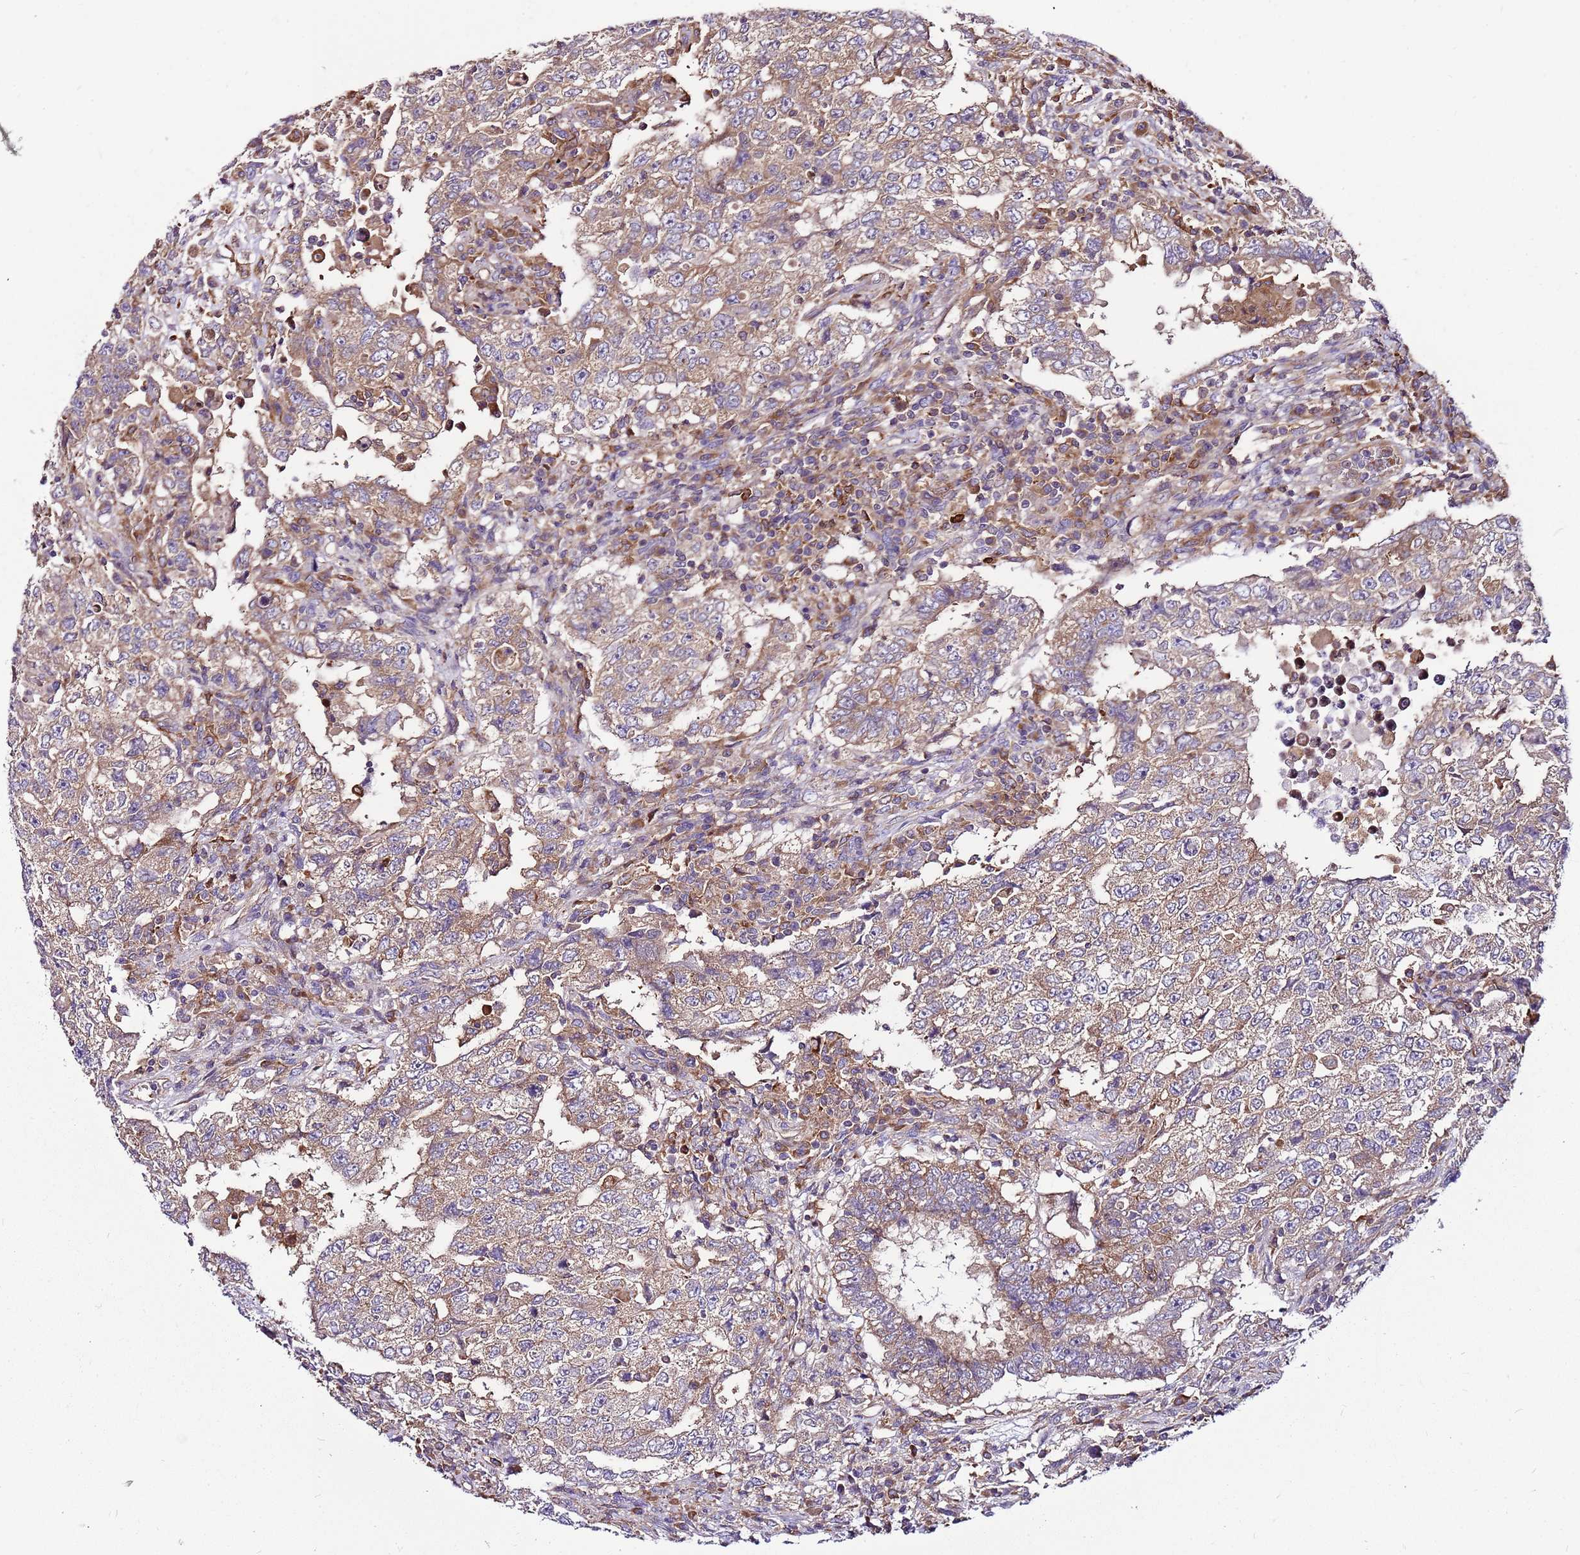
{"staining": {"intensity": "weak", "quantity": "25%-75%", "location": "cytoplasmic/membranous"}, "tissue": "testis cancer", "cell_type": "Tumor cells", "image_type": "cancer", "snomed": [{"axis": "morphology", "description": "Carcinoma, Embryonal, NOS"}, {"axis": "topography", "description": "Testis"}], "caption": "About 25%-75% of tumor cells in testis embryonal carcinoma display weak cytoplasmic/membranous protein expression as visualized by brown immunohistochemical staining.", "gene": "ATXN2L", "patient": {"sex": "male", "age": 26}}